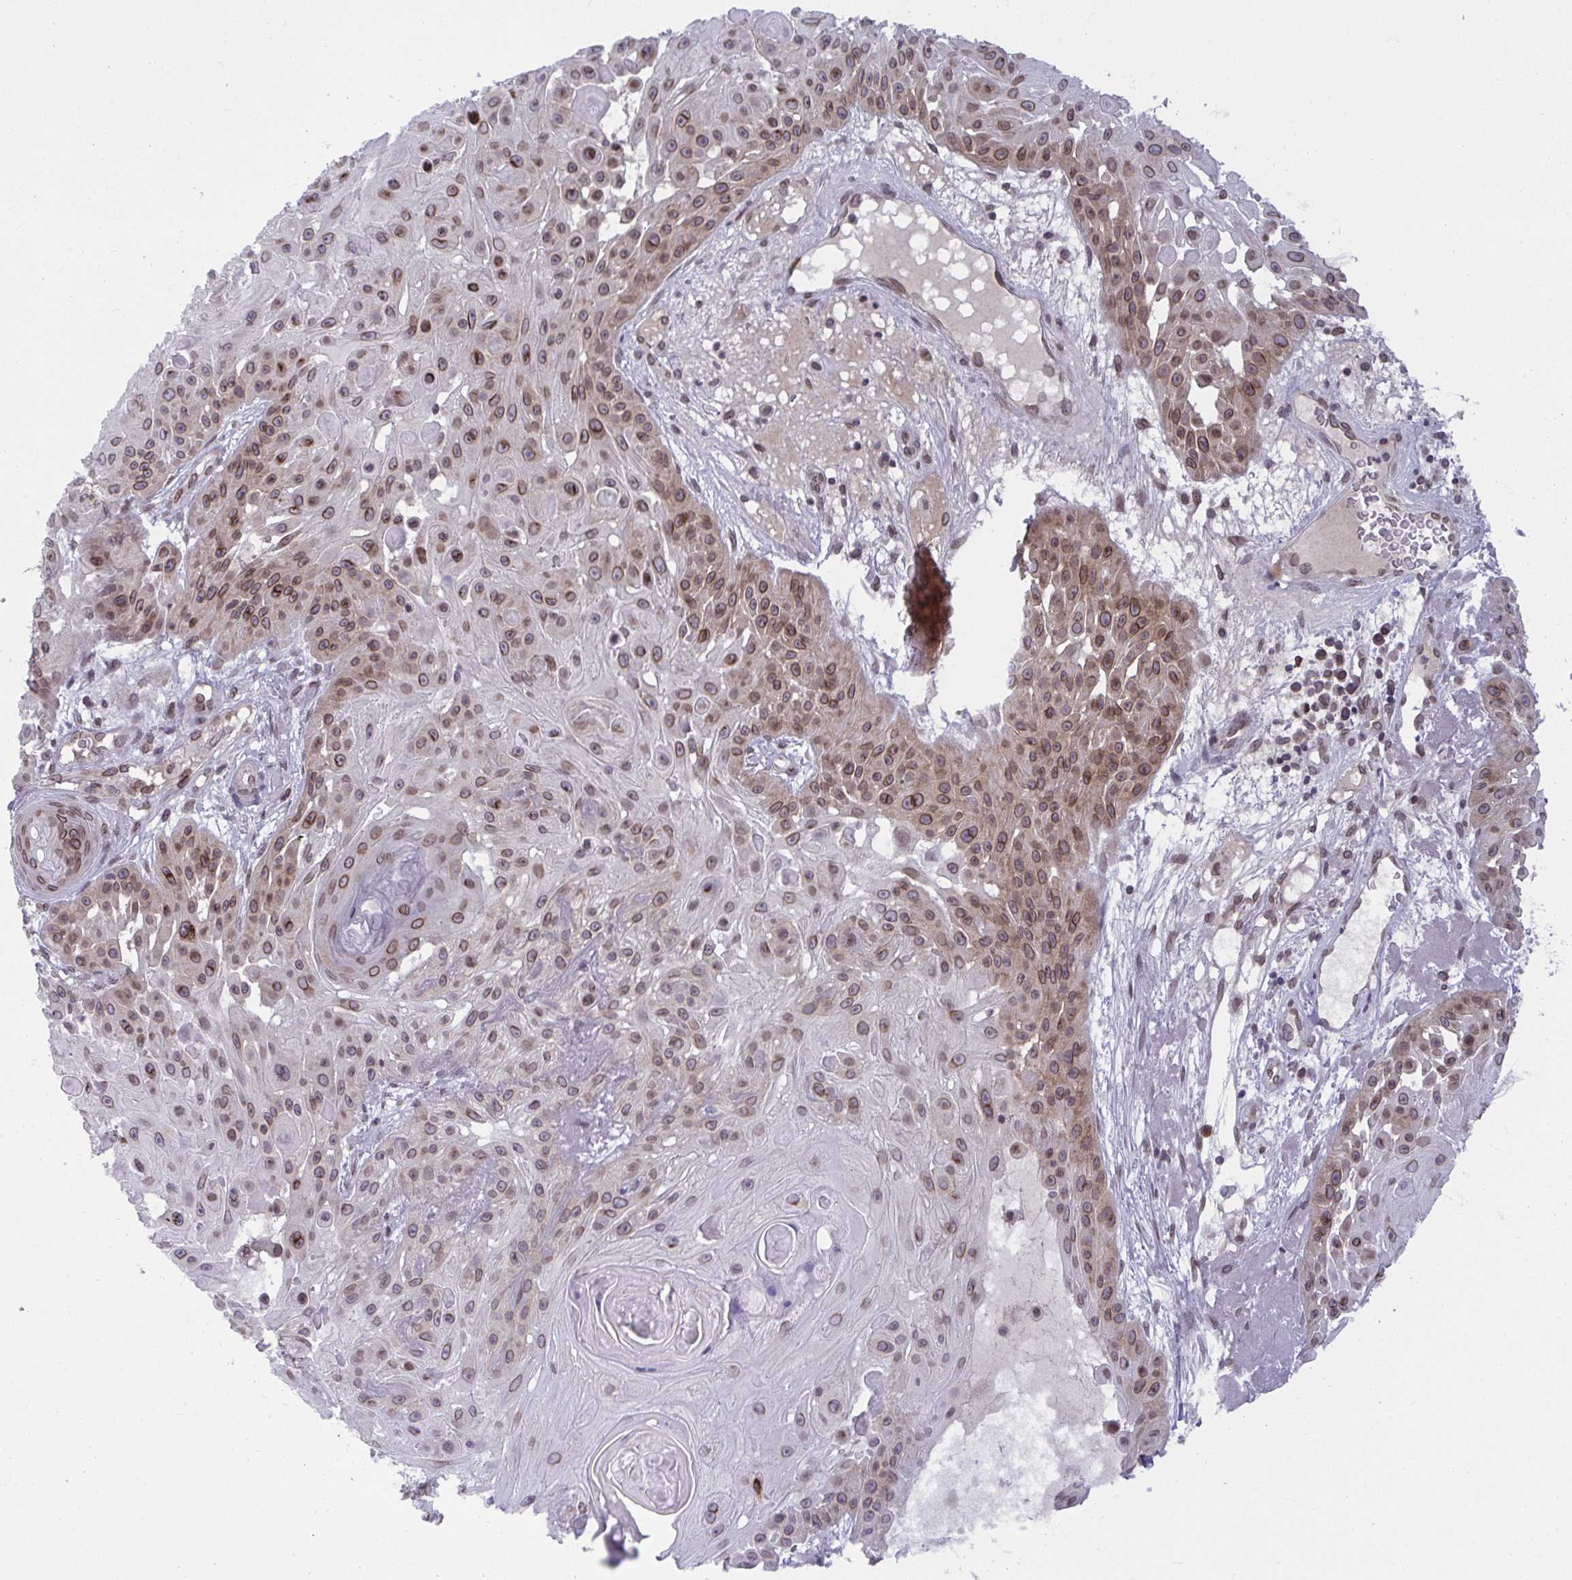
{"staining": {"intensity": "moderate", "quantity": "25%-75%", "location": "cytoplasmic/membranous,nuclear"}, "tissue": "skin cancer", "cell_type": "Tumor cells", "image_type": "cancer", "snomed": [{"axis": "morphology", "description": "Squamous cell carcinoma, NOS"}, {"axis": "topography", "description": "Skin"}], "caption": "A high-resolution photomicrograph shows immunohistochemistry (IHC) staining of skin cancer, which demonstrates moderate cytoplasmic/membranous and nuclear positivity in approximately 25%-75% of tumor cells.", "gene": "RANBP2", "patient": {"sex": "male", "age": 91}}